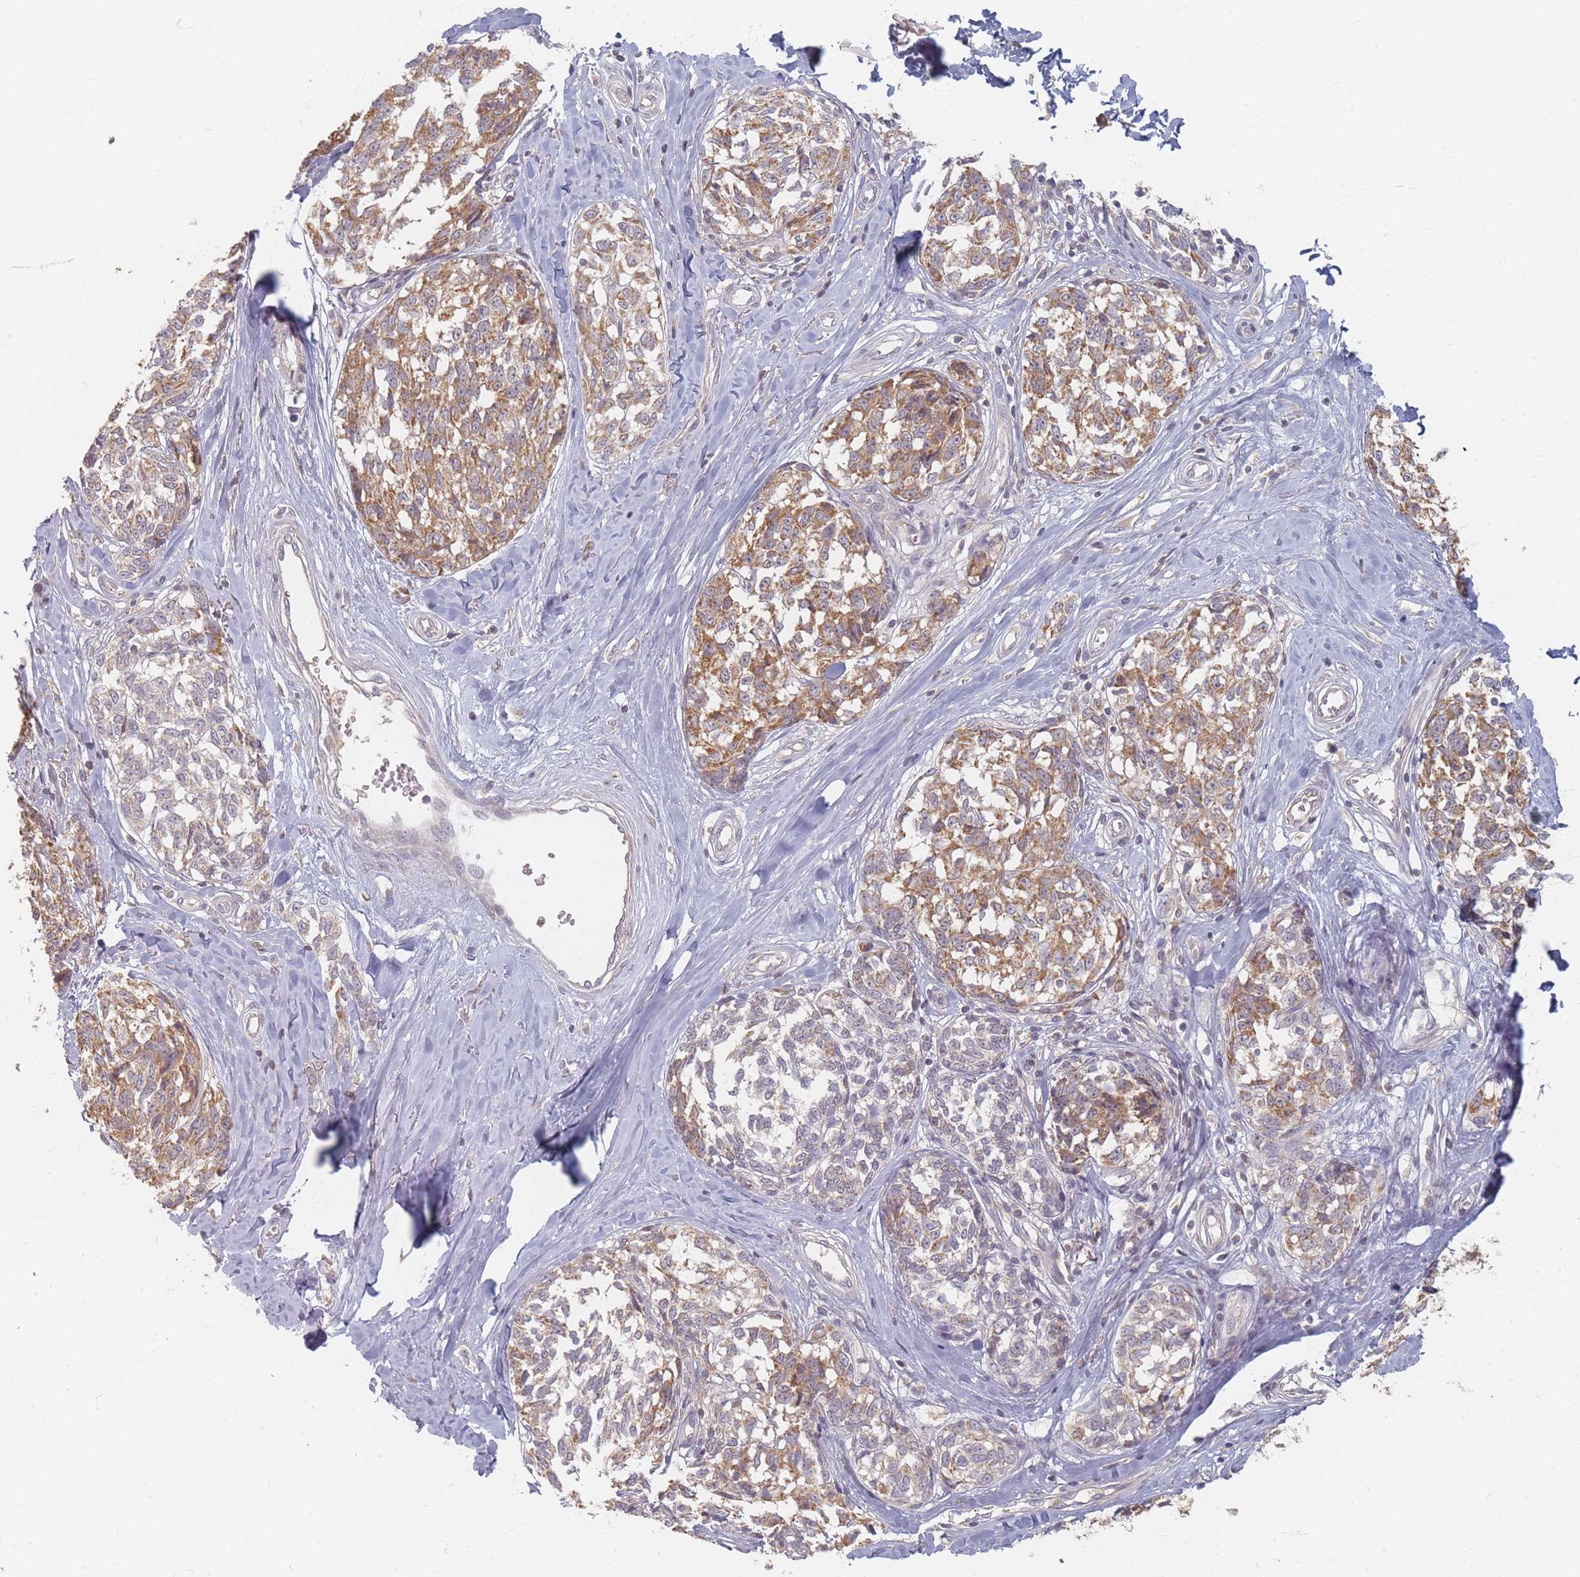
{"staining": {"intensity": "moderate", "quantity": "25%-75%", "location": "cytoplasmic/membranous"}, "tissue": "melanoma", "cell_type": "Tumor cells", "image_type": "cancer", "snomed": [{"axis": "morphology", "description": "Normal tissue, NOS"}, {"axis": "morphology", "description": "Malignant melanoma, NOS"}, {"axis": "topography", "description": "Skin"}], "caption": "Human malignant melanoma stained with a brown dye displays moderate cytoplasmic/membranous positive expression in approximately 25%-75% of tumor cells.", "gene": "SLC35F3", "patient": {"sex": "female", "age": 64}}